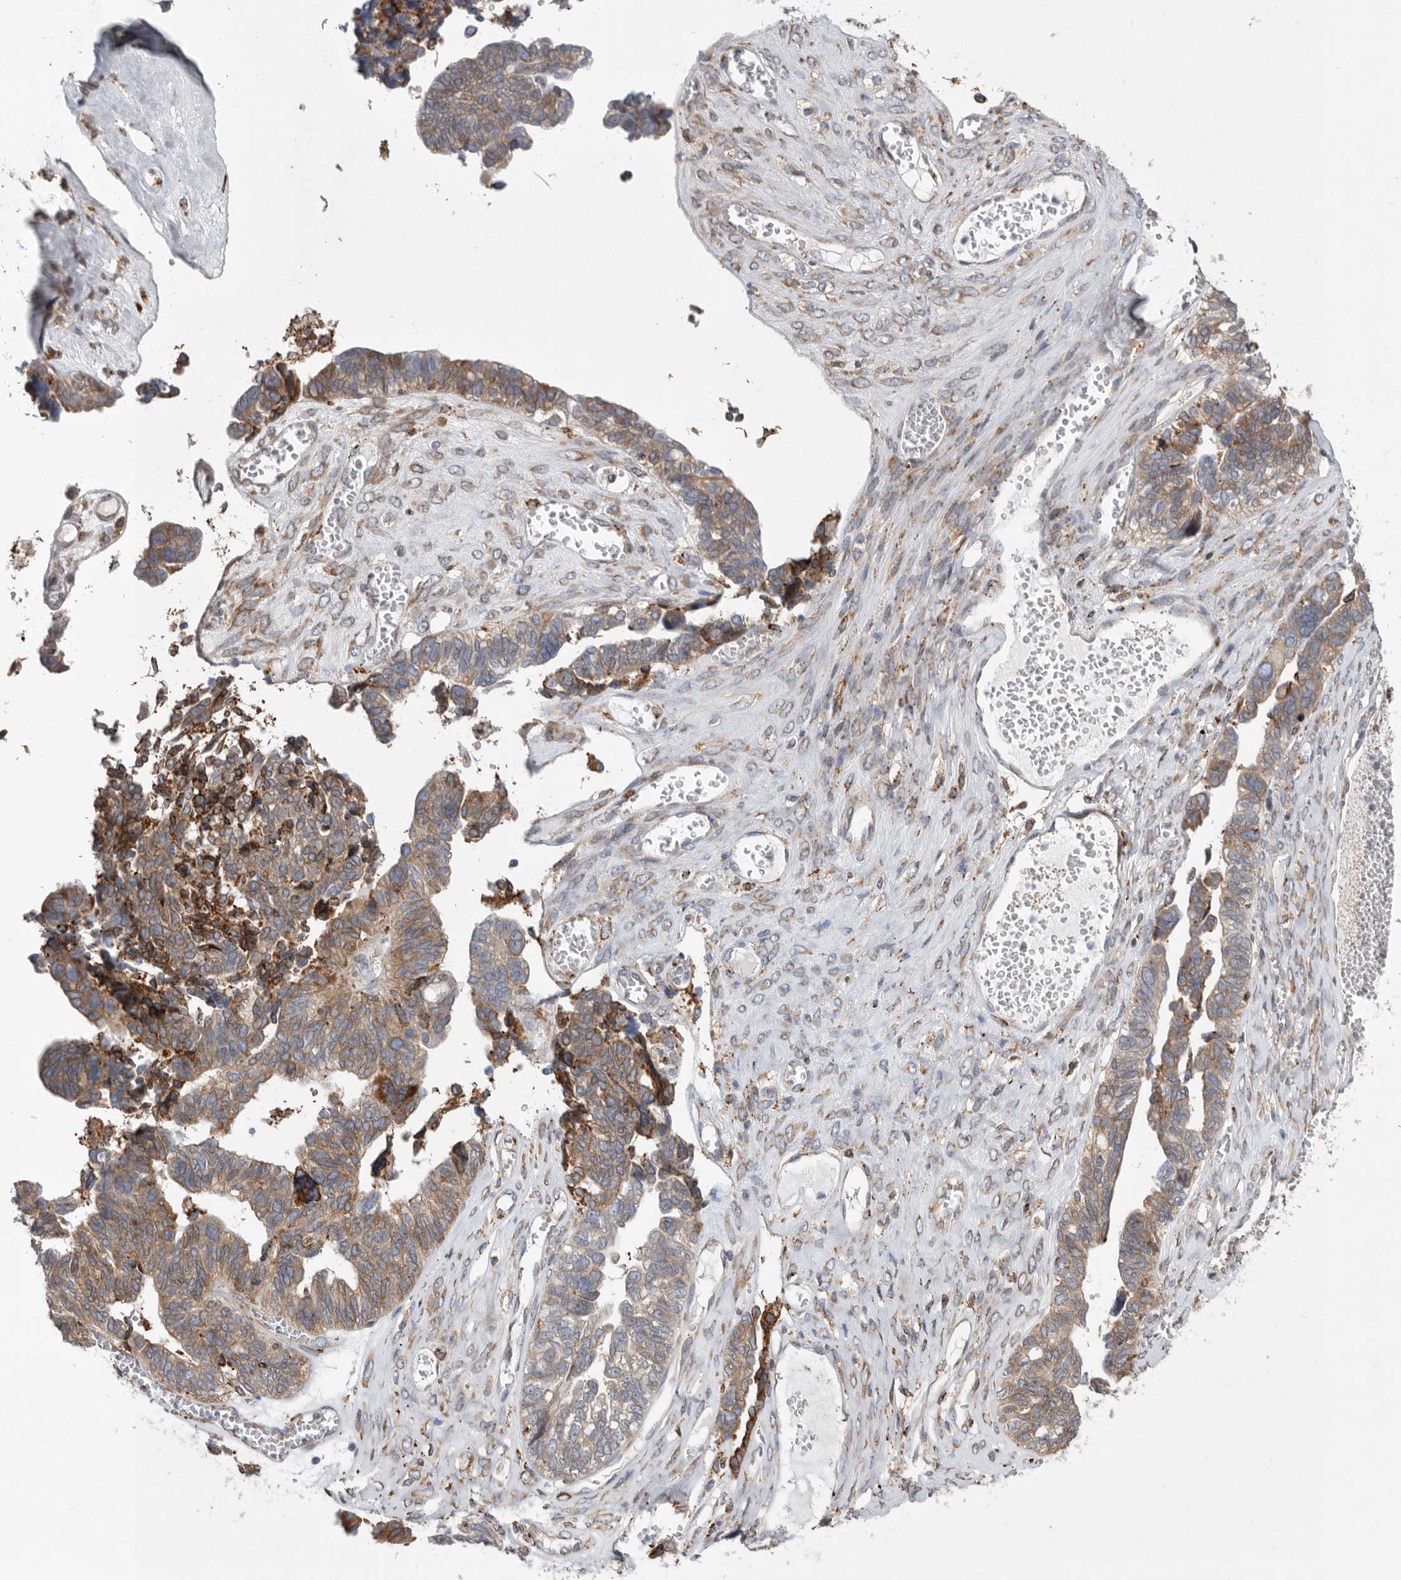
{"staining": {"intensity": "moderate", "quantity": ">75%", "location": "cytoplasmic/membranous"}, "tissue": "ovarian cancer", "cell_type": "Tumor cells", "image_type": "cancer", "snomed": [{"axis": "morphology", "description": "Cystadenocarcinoma, serous, NOS"}, {"axis": "topography", "description": "Ovary"}], "caption": "Immunohistochemistry (IHC) micrograph of neoplastic tissue: human ovarian serous cystadenocarcinoma stained using immunohistochemistry (IHC) reveals medium levels of moderate protein expression localized specifically in the cytoplasmic/membranous of tumor cells, appearing as a cytoplasmic/membranous brown color.", "gene": "GANAB", "patient": {"sex": "female", "age": 79}}